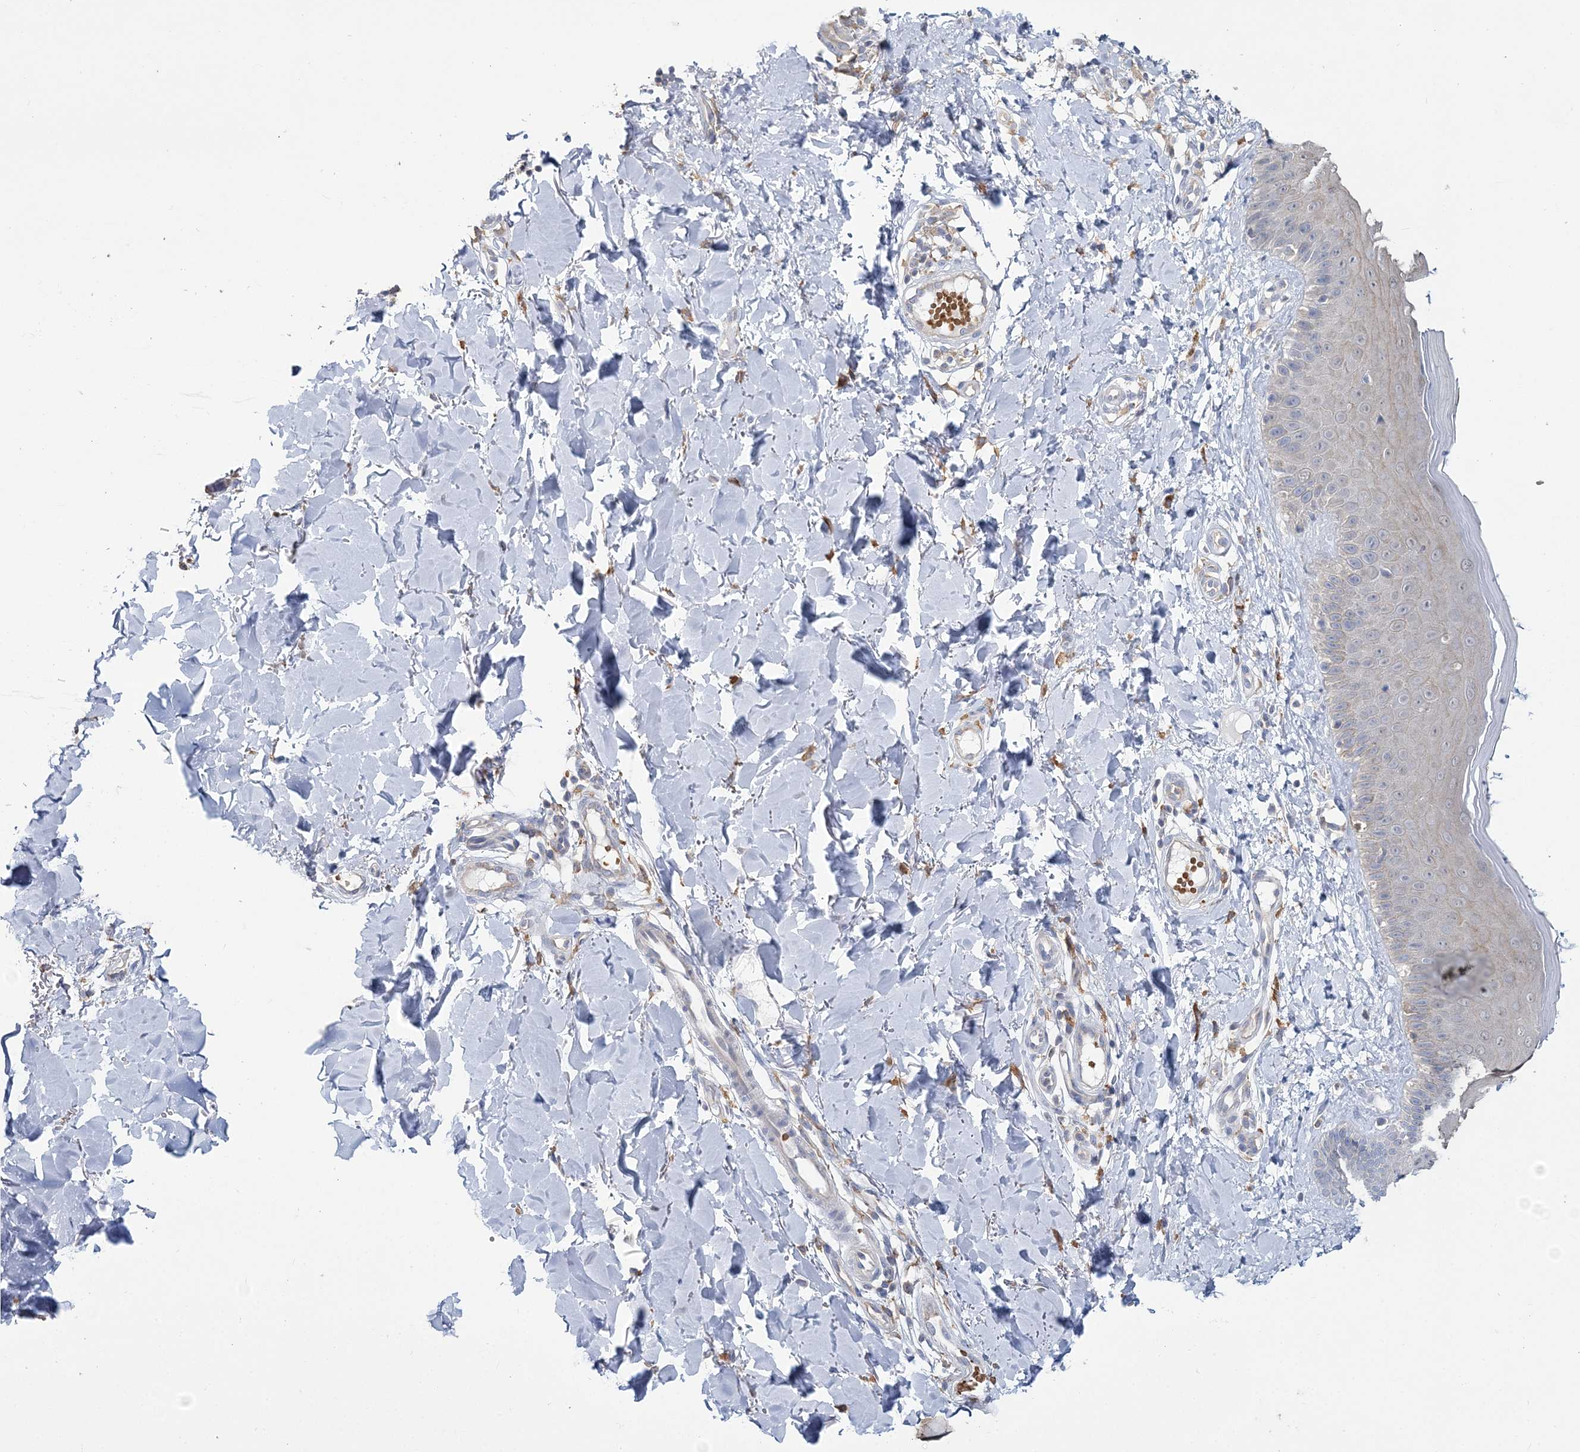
{"staining": {"intensity": "weak", "quantity": "25%-75%", "location": "cytoplasmic/membranous"}, "tissue": "skin", "cell_type": "Fibroblasts", "image_type": "normal", "snomed": [{"axis": "morphology", "description": "Normal tissue, NOS"}, {"axis": "topography", "description": "Skin"}], "caption": "A micrograph showing weak cytoplasmic/membranous staining in approximately 25%-75% of fibroblasts in normal skin, as visualized by brown immunohistochemical staining.", "gene": "ATP11B", "patient": {"sex": "male", "age": 52}}